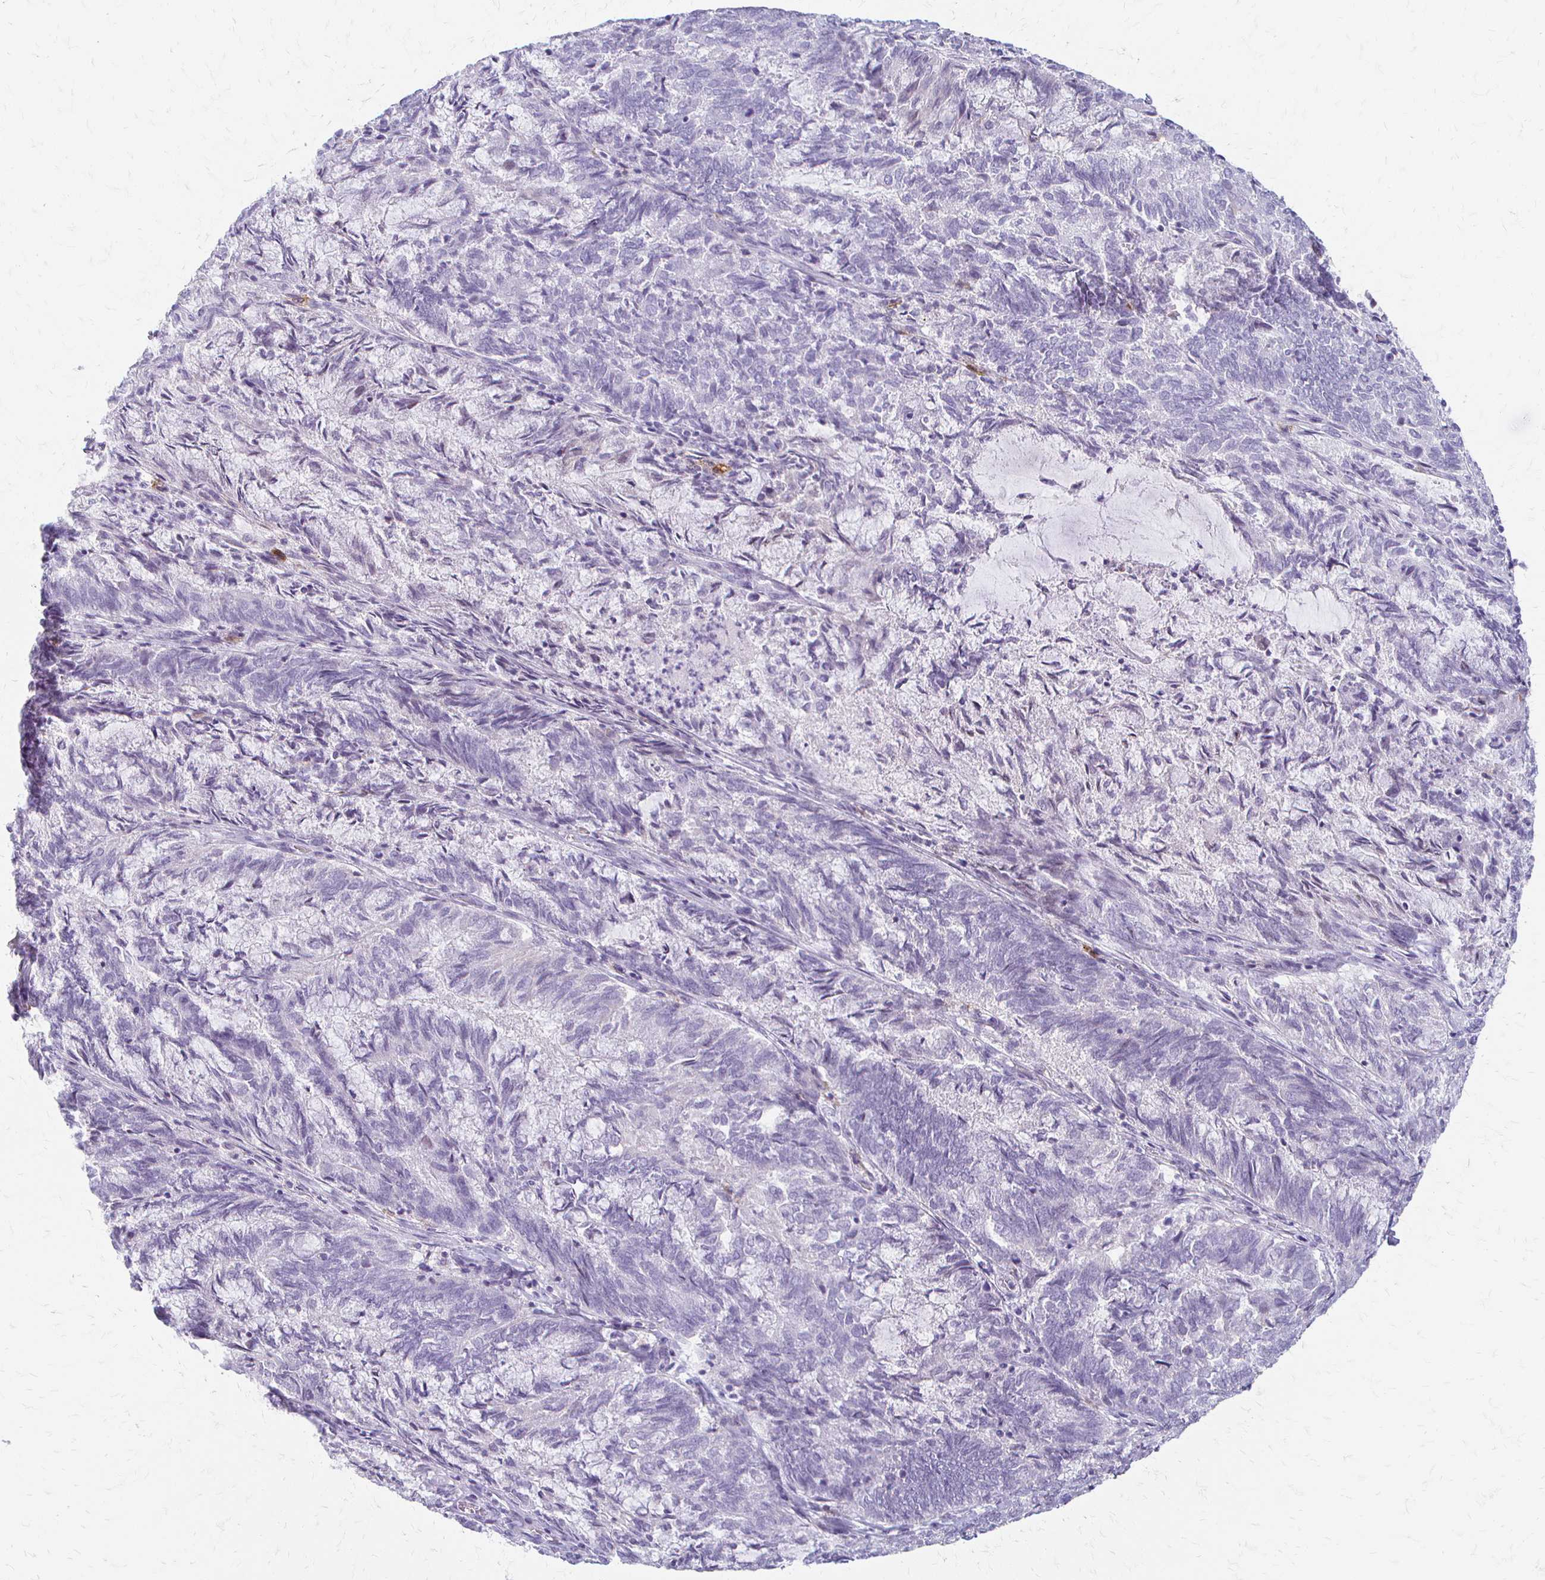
{"staining": {"intensity": "negative", "quantity": "none", "location": "none"}, "tissue": "endometrial cancer", "cell_type": "Tumor cells", "image_type": "cancer", "snomed": [{"axis": "morphology", "description": "Adenocarcinoma, NOS"}, {"axis": "topography", "description": "Endometrium"}], "caption": "There is no significant expression in tumor cells of endometrial cancer. (DAB (3,3'-diaminobenzidine) immunohistochemistry (IHC) with hematoxylin counter stain).", "gene": "ACP5", "patient": {"sex": "female", "age": 80}}